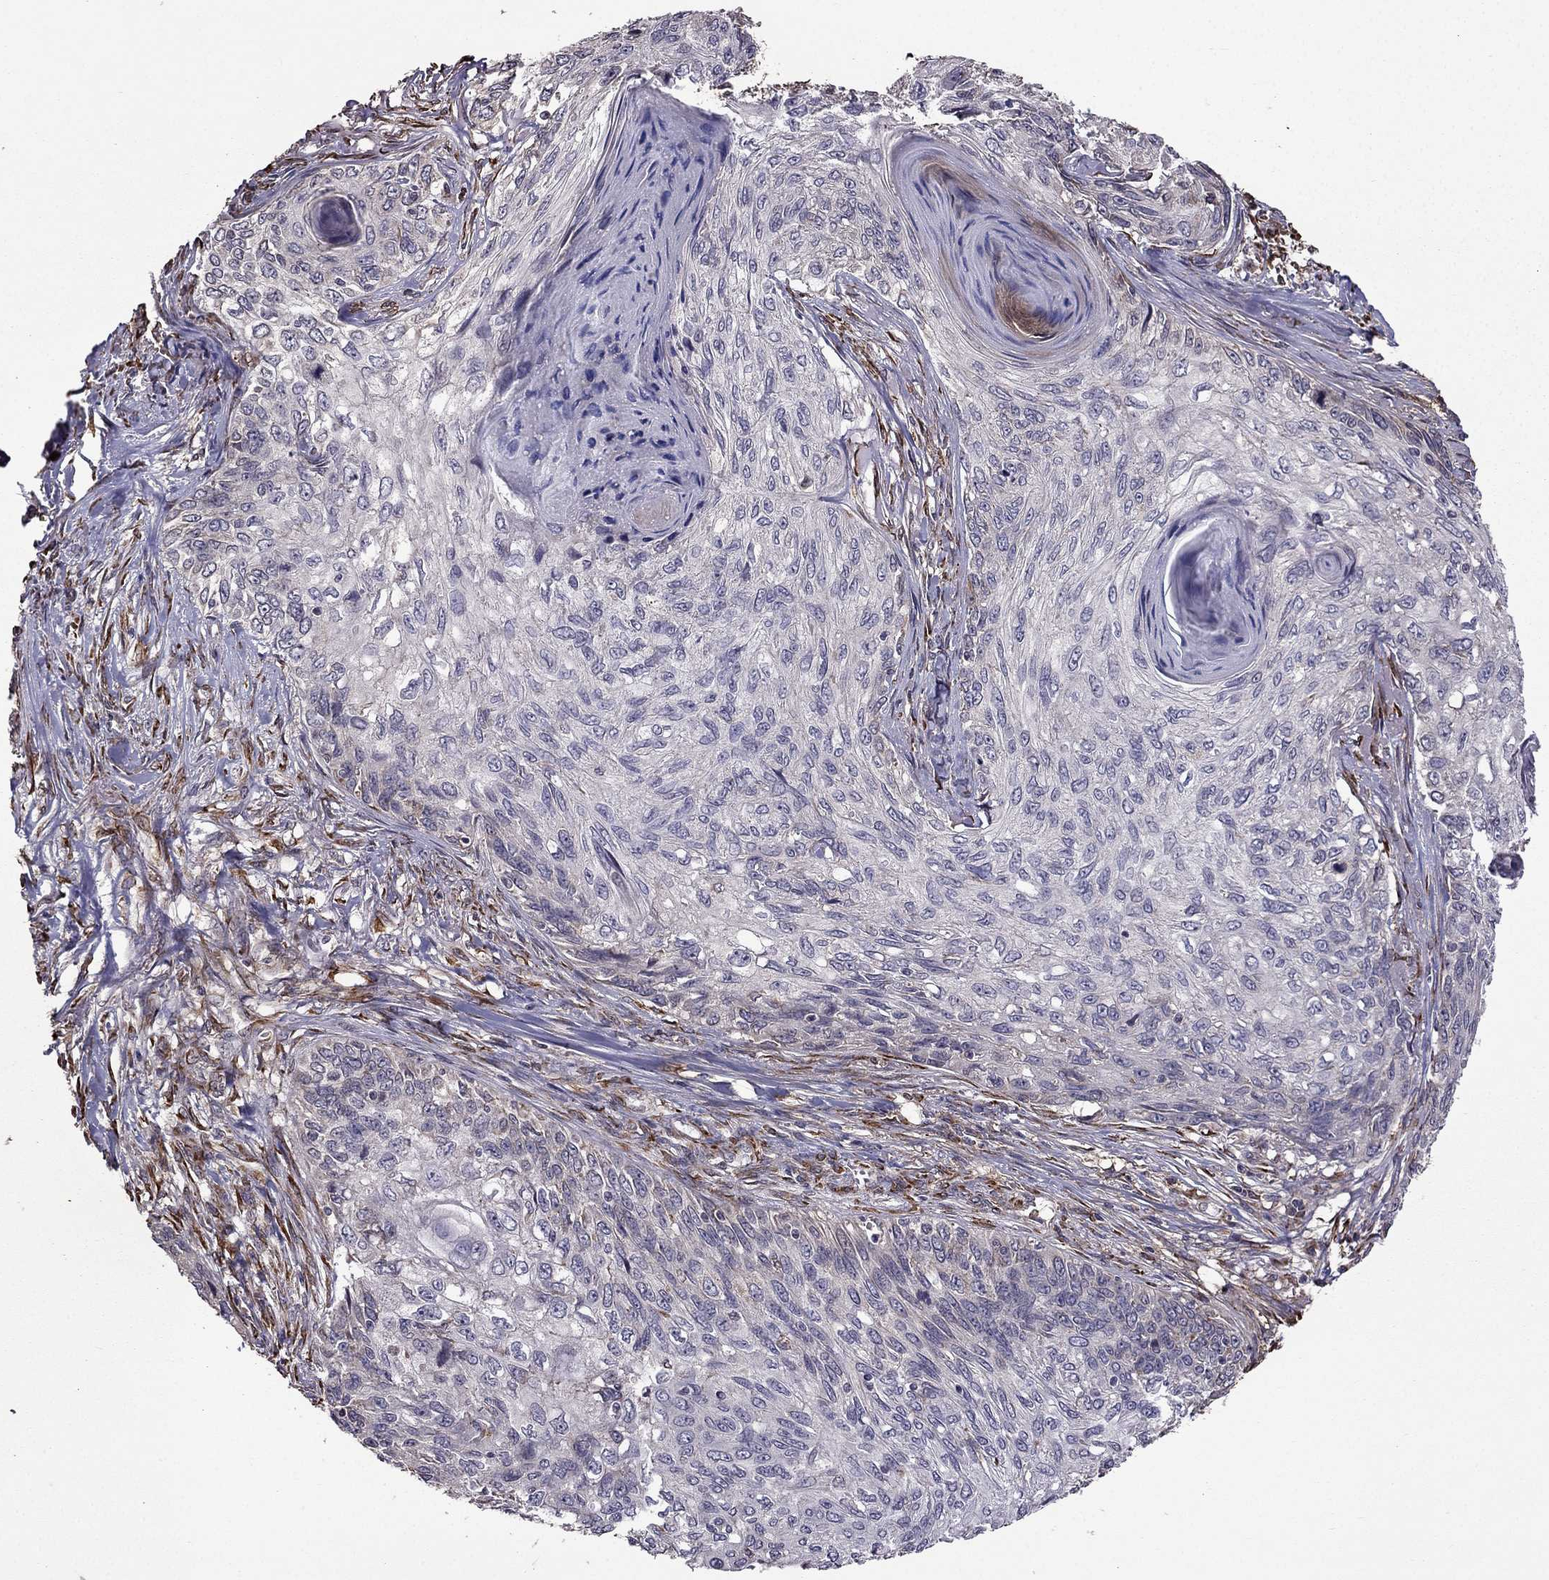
{"staining": {"intensity": "weak", "quantity": "<25%", "location": "cytoplasmic/membranous"}, "tissue": "skin cancer", "cell_type": "Tumor cells", "image_type": "cancer", "snomed": [{"axis": "morphology", "description": "Squamous cell carcinoma, NOS"}, {"axis": "topography", "description": "Skin"}], "caption": "This is an immunohistochemistry (IHC) micrograph of skin cancer (squamous cell carcinoma). There is no positivity in tumor cells.", "gene": "IKBIP", "patient": {"sex": "male", "age": 92}}